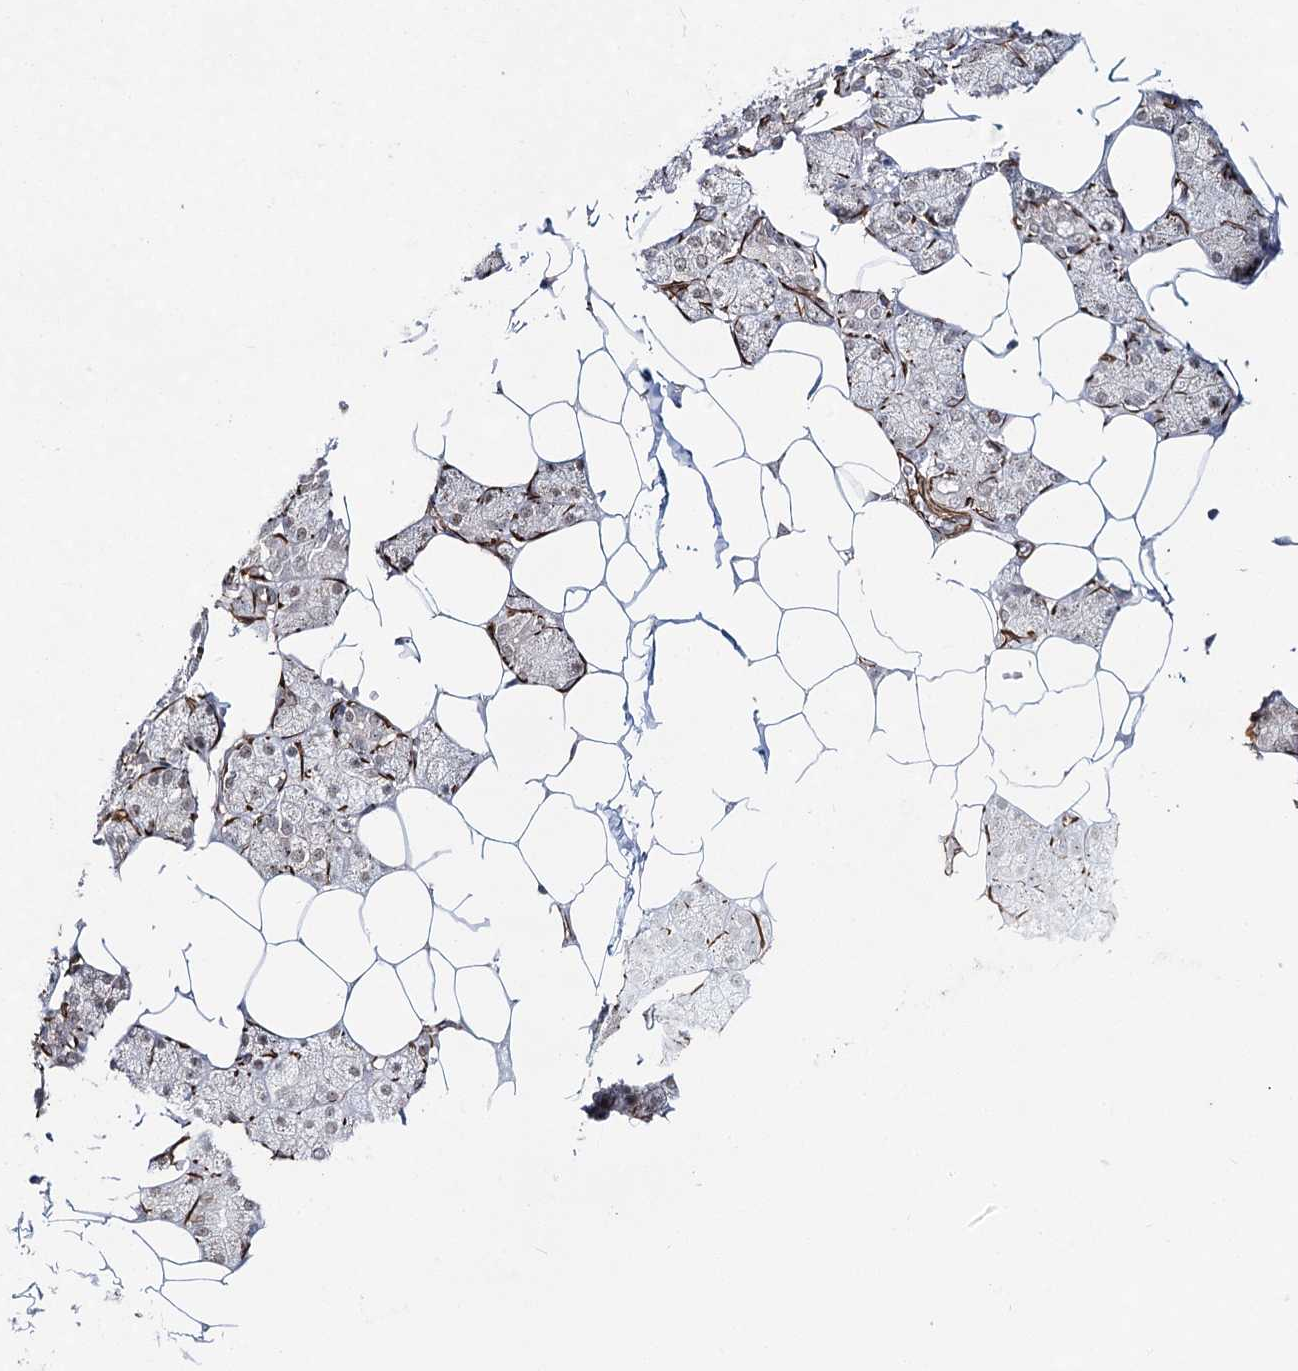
{"staining": {"intensity": "negative", "quantity": "none", "location": "none"}, "tissue": "salivary gland", "cell_type": "Glandular cells", "image_type": "normal", "snomed": [{"axis": "morphology", "description": "Normal tissue, NOS"}, {"axis": "topography", "description": "Salivary gland"}], "caption": "An image of human salivary gland is negative for staining in glandular cells. Nuclei are stained in blue.", "gene": "CWF19L1", "patient": {"sex": "female", "age": 33}}